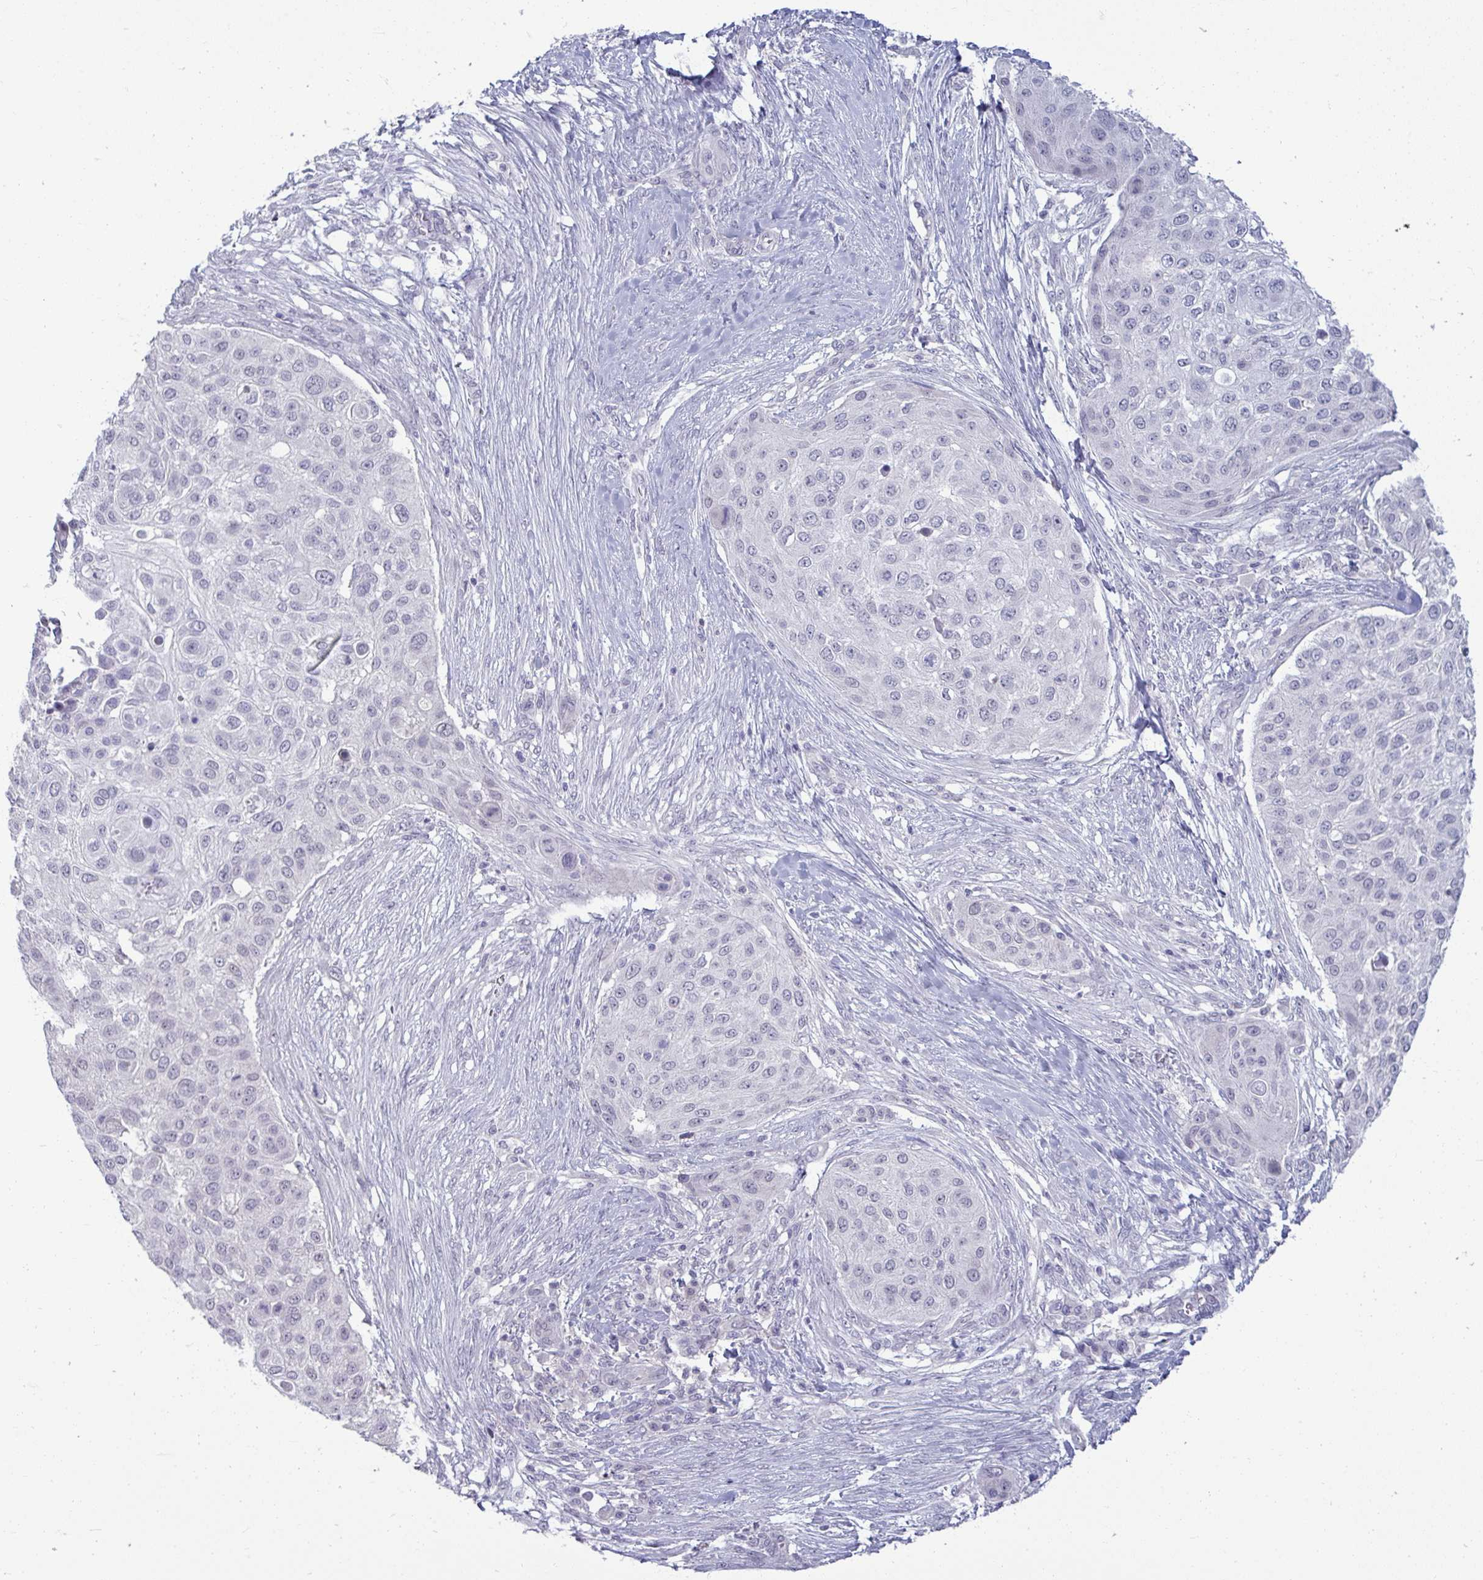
{"staining": {"intensity": "negative", "quantity": "none", "location": "none"}, "tissue": "skin cancer", "cell_type": "Tumor cells", "image_type": "cancer", "snomed": [{"axis": "morphology", "description": "Squamous cell carcinoma, NOS"}, {"axis": "topography", "description": "Skin"}], "caption": "Skin cancer (squamous cell carcinoma) stained for a protein using immunohistochemistry (IHC) reveals no positivity tumor cells.", "gene": "RNASEH1", "patient": {"sex": "female", "age": 87}}